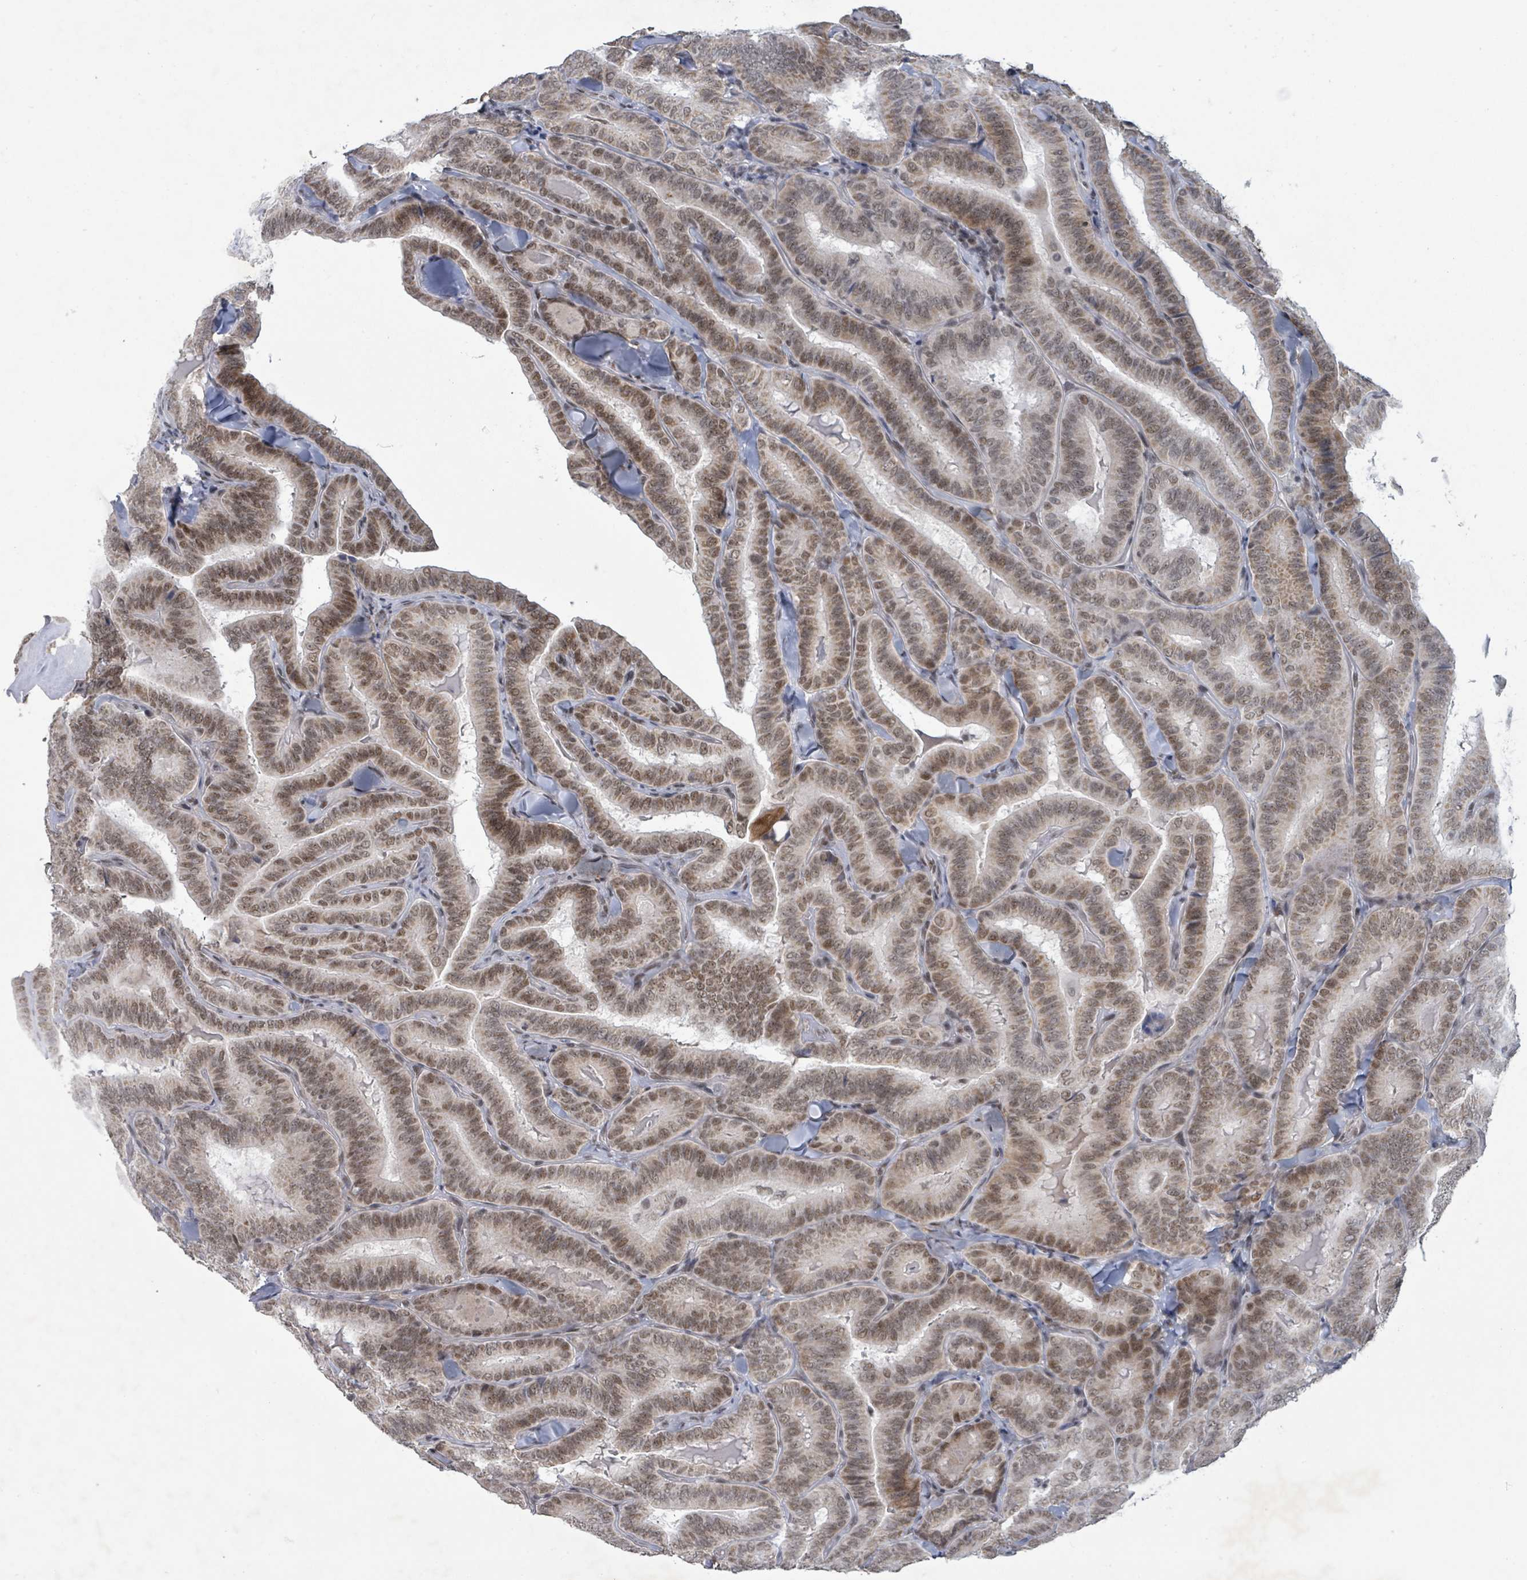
{"staining": {"intensity": "moderate", "quantity": ">75%", "location": "nuclear"}, "tissue": "thyroid cancer", "cell_type": "Tumor cells", "image_type": "cancer", "snomed": [{"axis": "morphology", "description": "Papillary adenocarcinoma, NOS"}, {"axis": "topography", "description": "Thyroid gland"}], "caption": "Immunohistochemistry of human thyroid cancer (papillary adenocarcinoma) demonstrates medium levels of moderate nuclear expression in about >75% of tumor cells. Ihc stains the protein in brown and the nuclei are stained blue.", "gene": "BANP", "patient": {"sex": "male", "age": 61}}